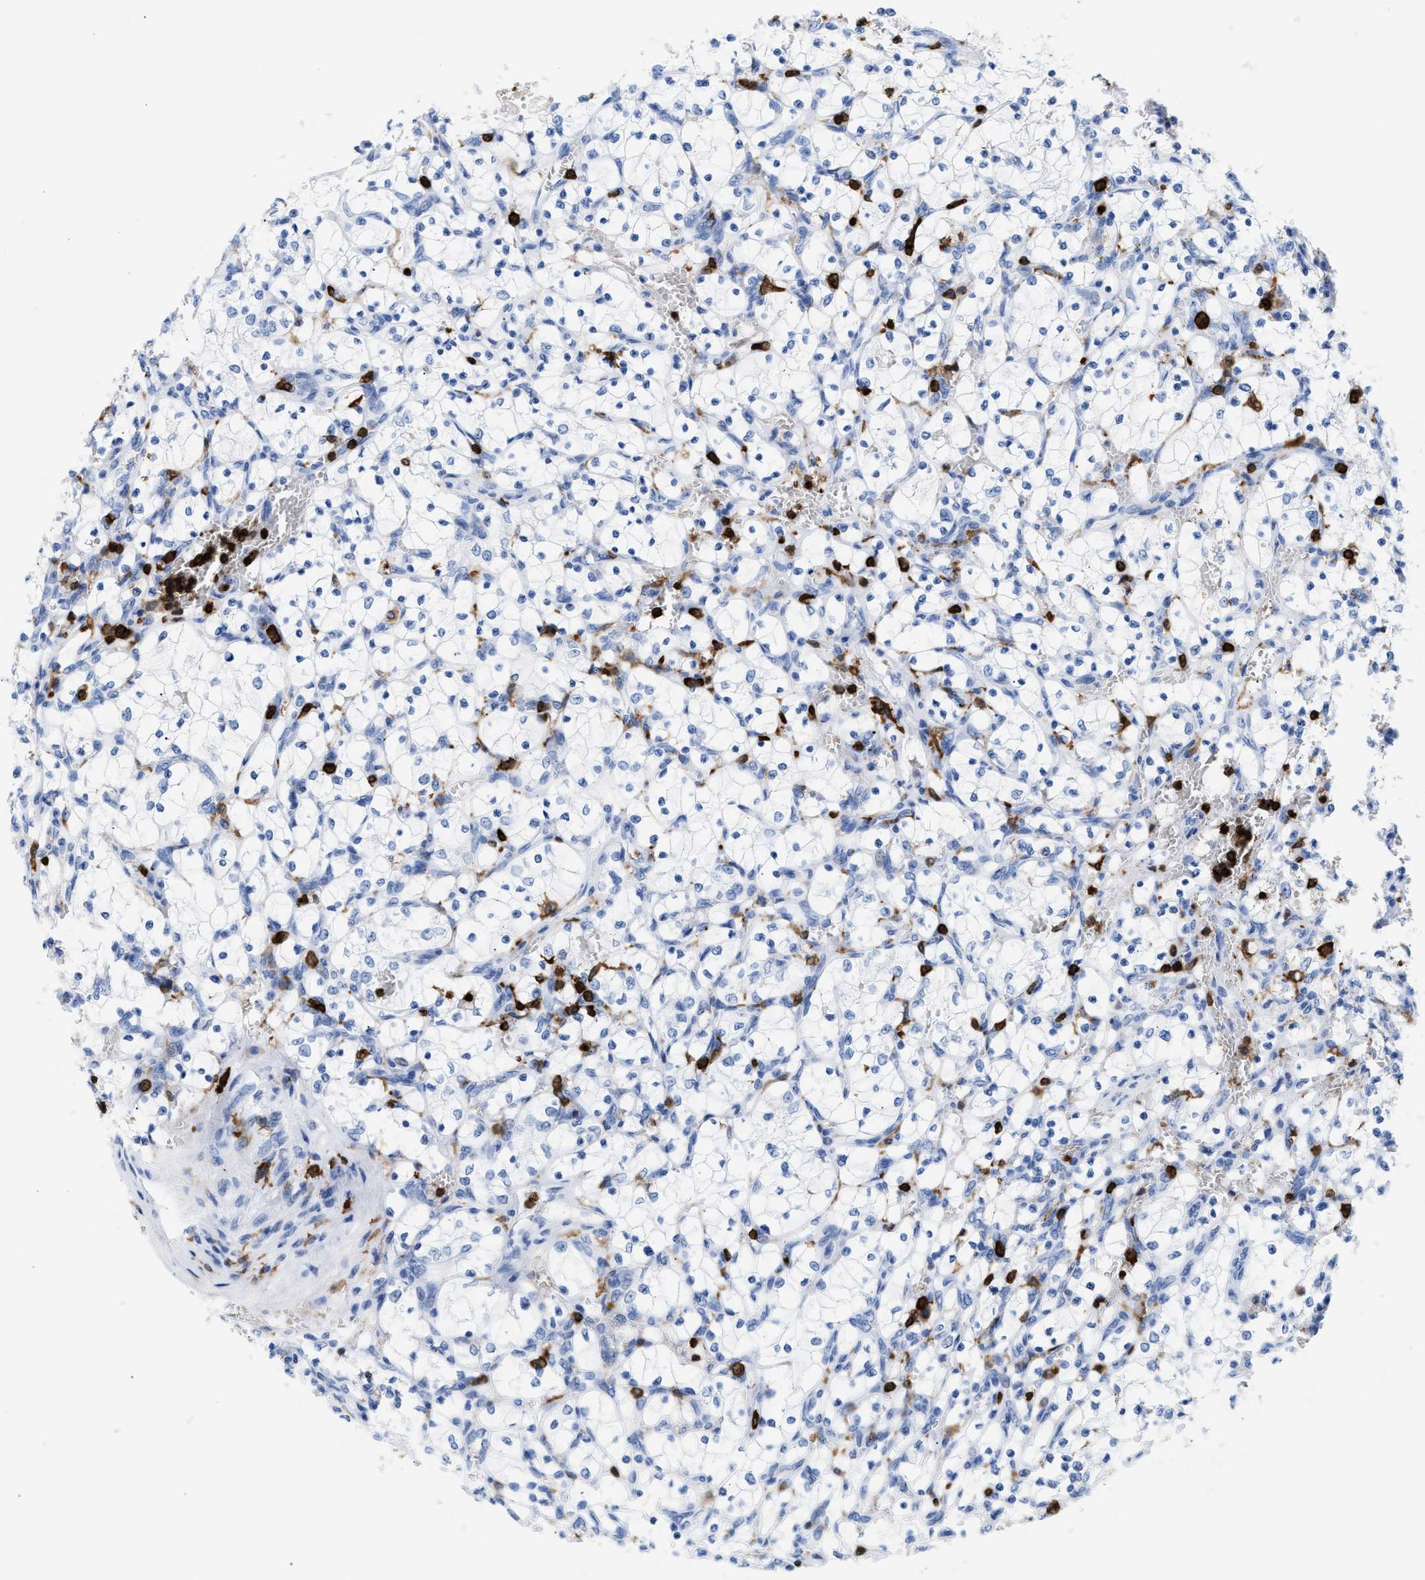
{"staining": {"intensity": "negative", "quantity": "none", "location": "none"}, "tissue": "renal cancer", "cell_type": "Tumor cells", "image_type": "cancer", "snomed": [{"axis": "morphology", "description": "Adenocarcinoma, NOS"}, {"axis": "topography", "description": "Kidney"}], "caption": "This is a histopathology image of immunohistochemistry staining of renal adenocarcinoma, which shows no staining in tumor cells.", "gene": "LCP1", "patient": {"sex": "female", "age": 69}}